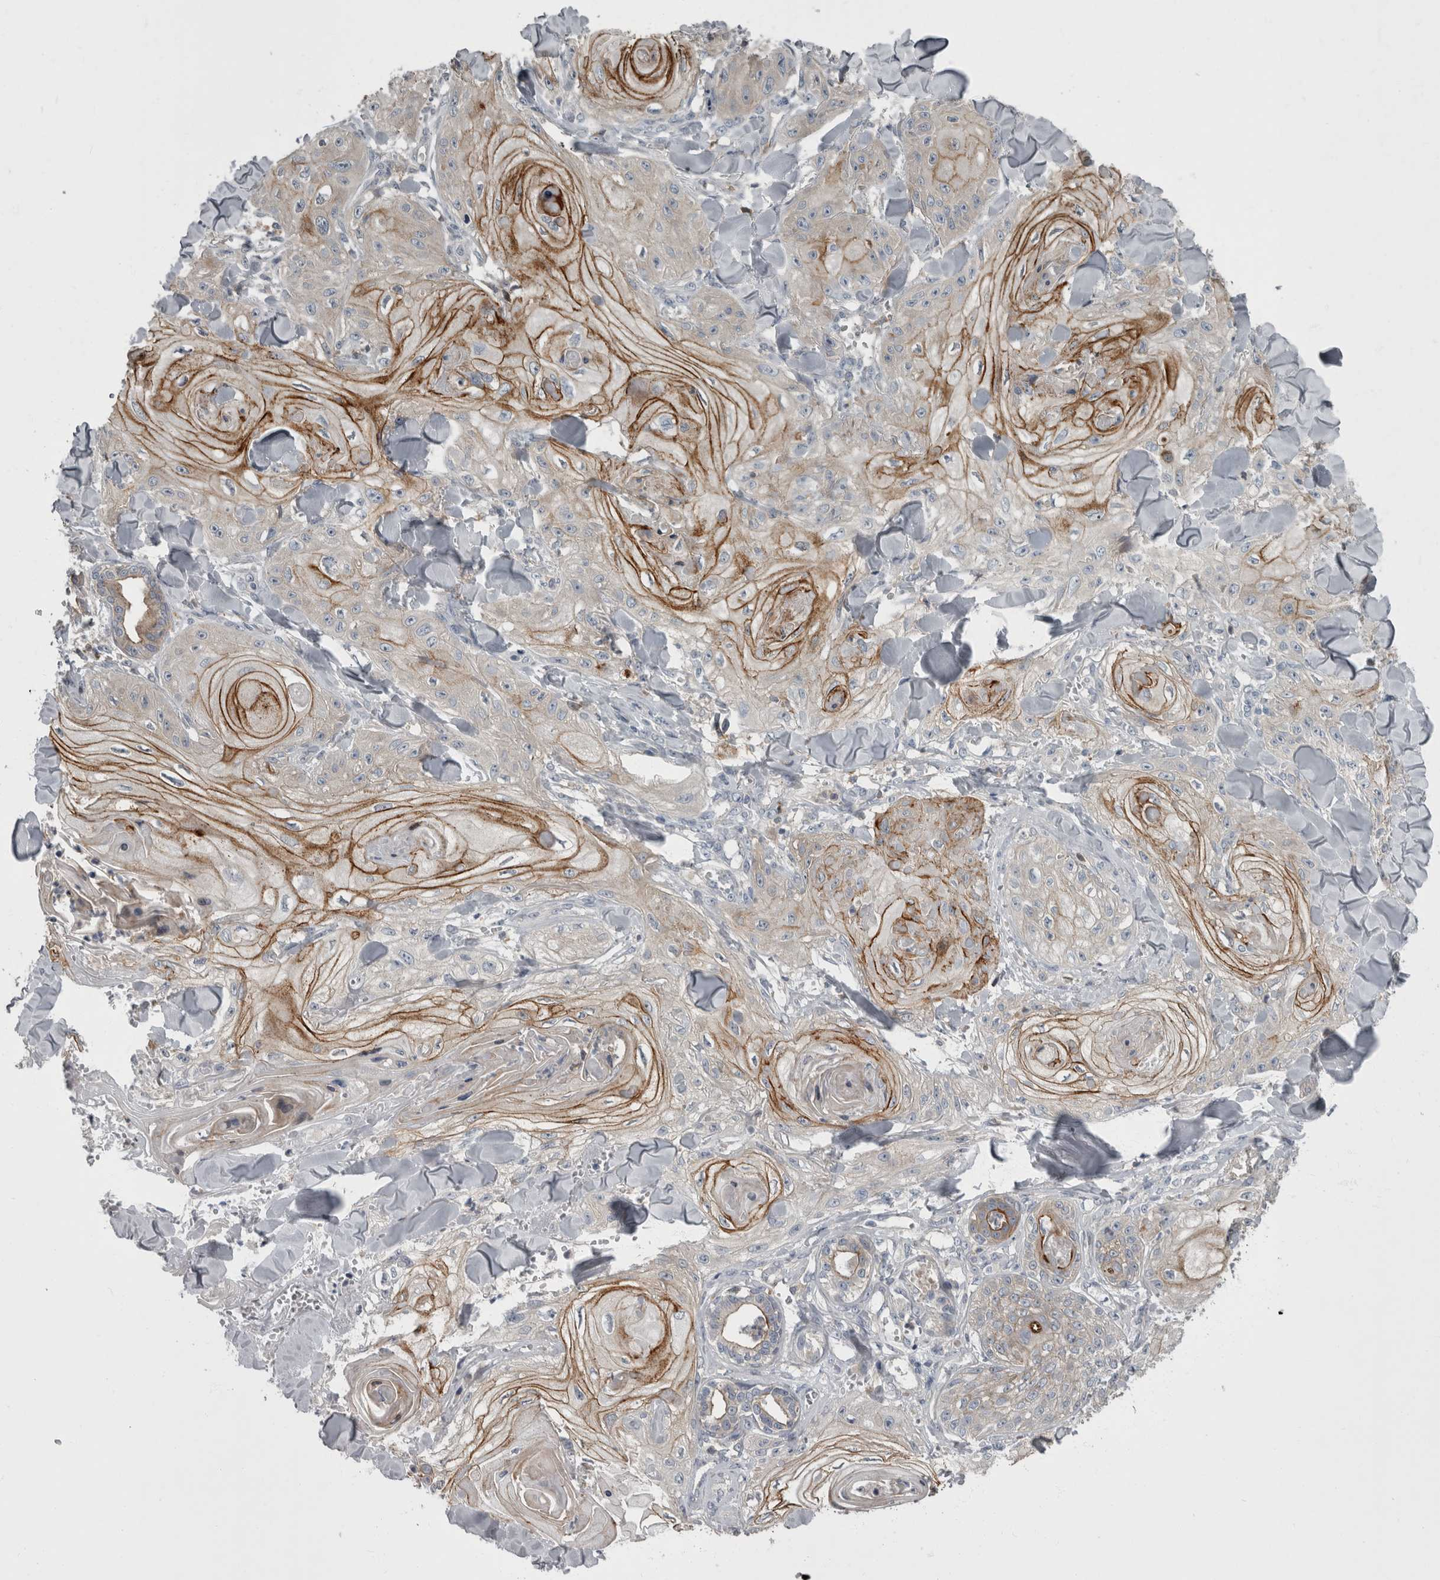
{"staining": {"intensity": "moderate", "quantity": "<25%", "location": "cytoplasmic/membranous"}, "tissue": "skin cancer", "cell_type": "Tumor cells", "image_type": "cancer", "snomed": [{"axis": "morphology", "description": "Squamous cell carcinoma, NOS"}, {"axis": "topography", "description": "Skin"}], "caption": "Immunohistochemical staining of skin cancer (squamous cell carcinoma) reveals low levels of moderate cytoplasmic/membranous staining in about <25% of tumor cells.", "gene": "CDC42BPG", "patient": {"sex": "male", "age": 74}}